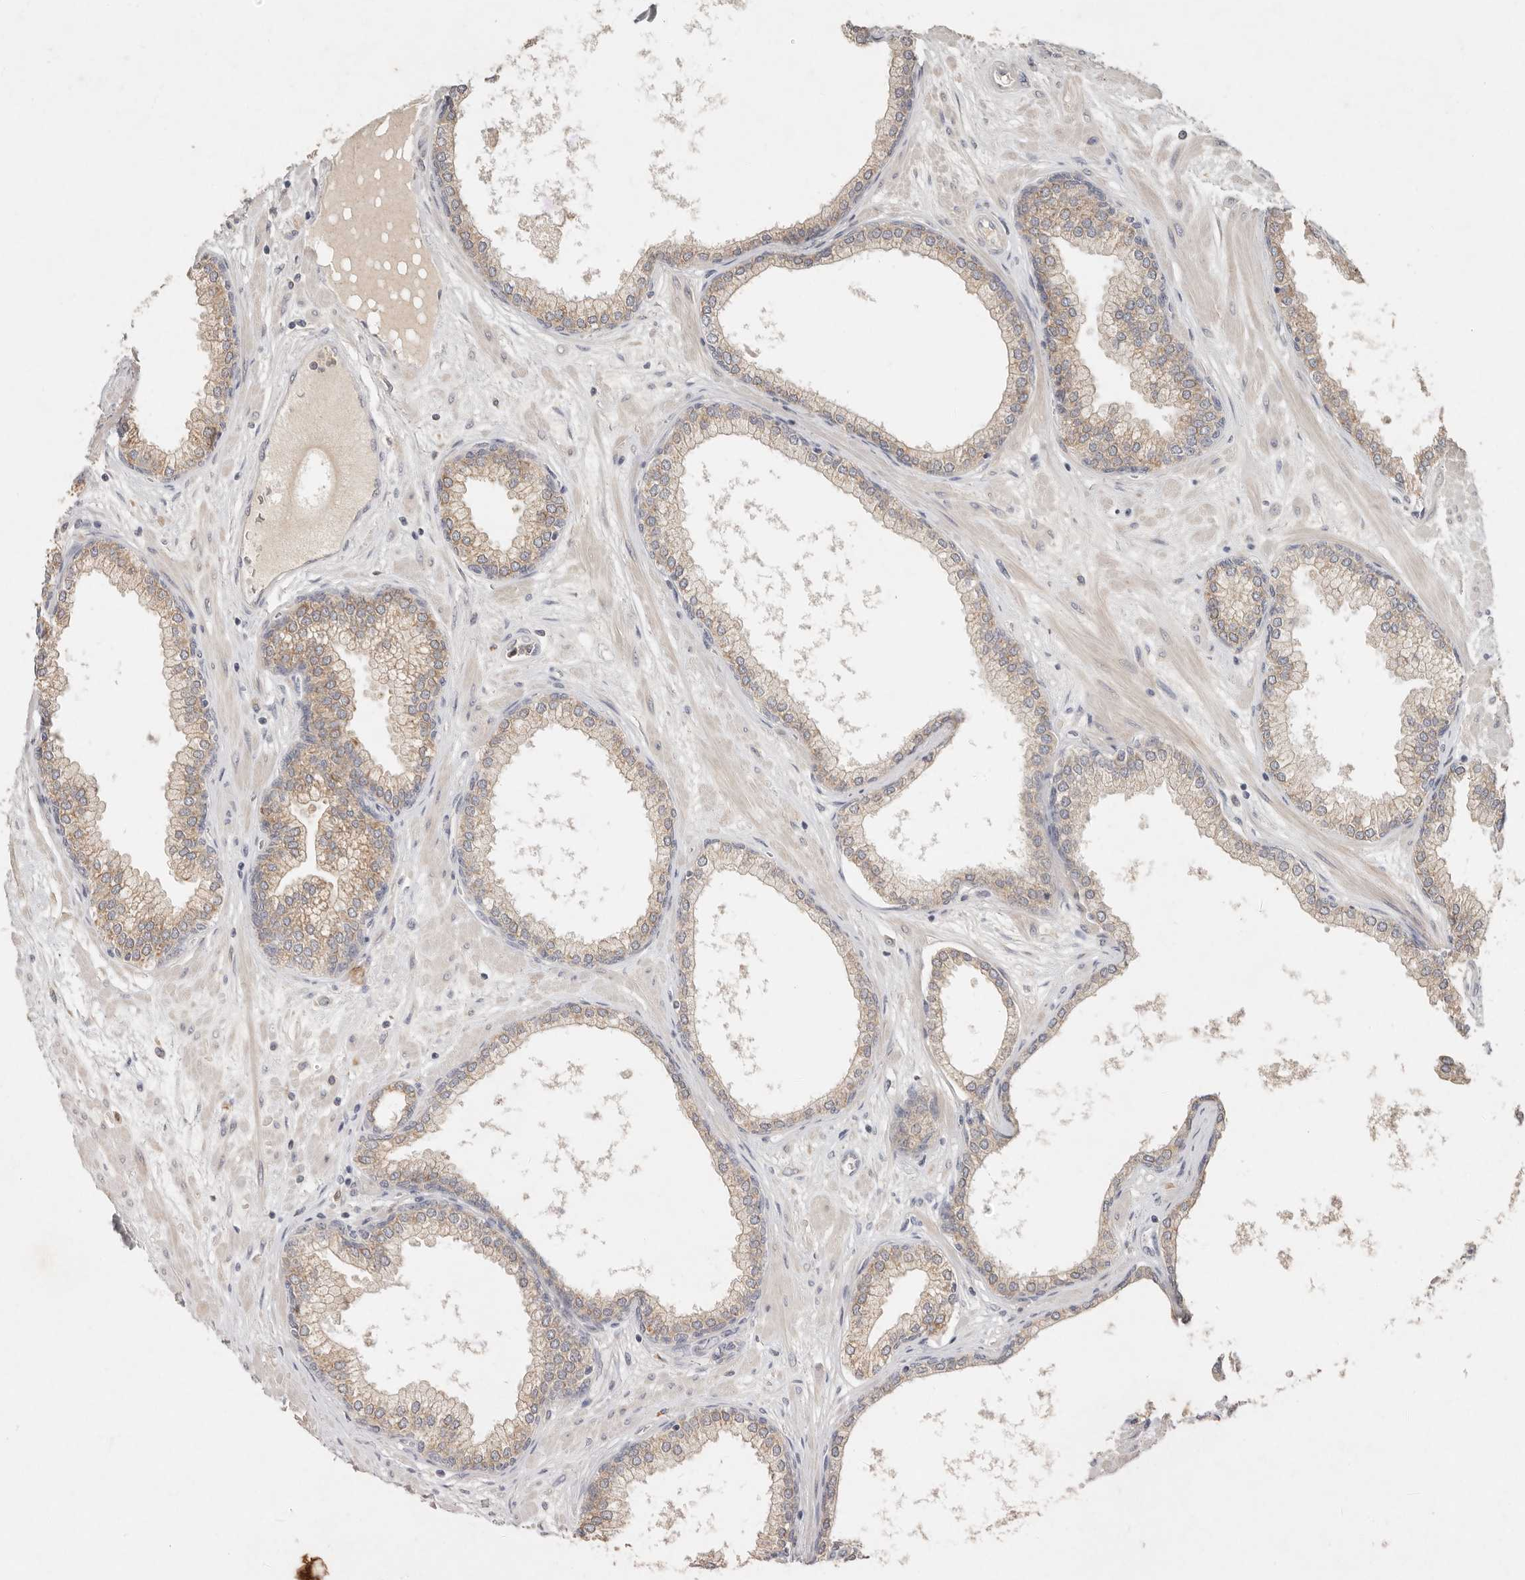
{"staining": {"intensity": "moderate", "quantity": "25%-75%", "location": "cytoplasmic/membranous"}, "tissue": "prostate", "cell_type": "Glandular cells", "image_type": "normal", "snomed": [{"axis": "morphology", "description": "Normal tissue, NOS"}, {"axis": "morphology", "description": "Urothelial carcinoma, Low grade"}, {"axis": "topography", "description": "Urinary bladder"}, {"axis": "topography", "description": "Prostate"}], "caption": "About 25%-75% of glandular cells in unremarkable human prostate reveal moderate cytoplasmic/membranous protein expression as visualized by brown immunohistochemical staining.", "gene": "ARHGEF10L", "patient": {"sex": "male", "age": 60}}